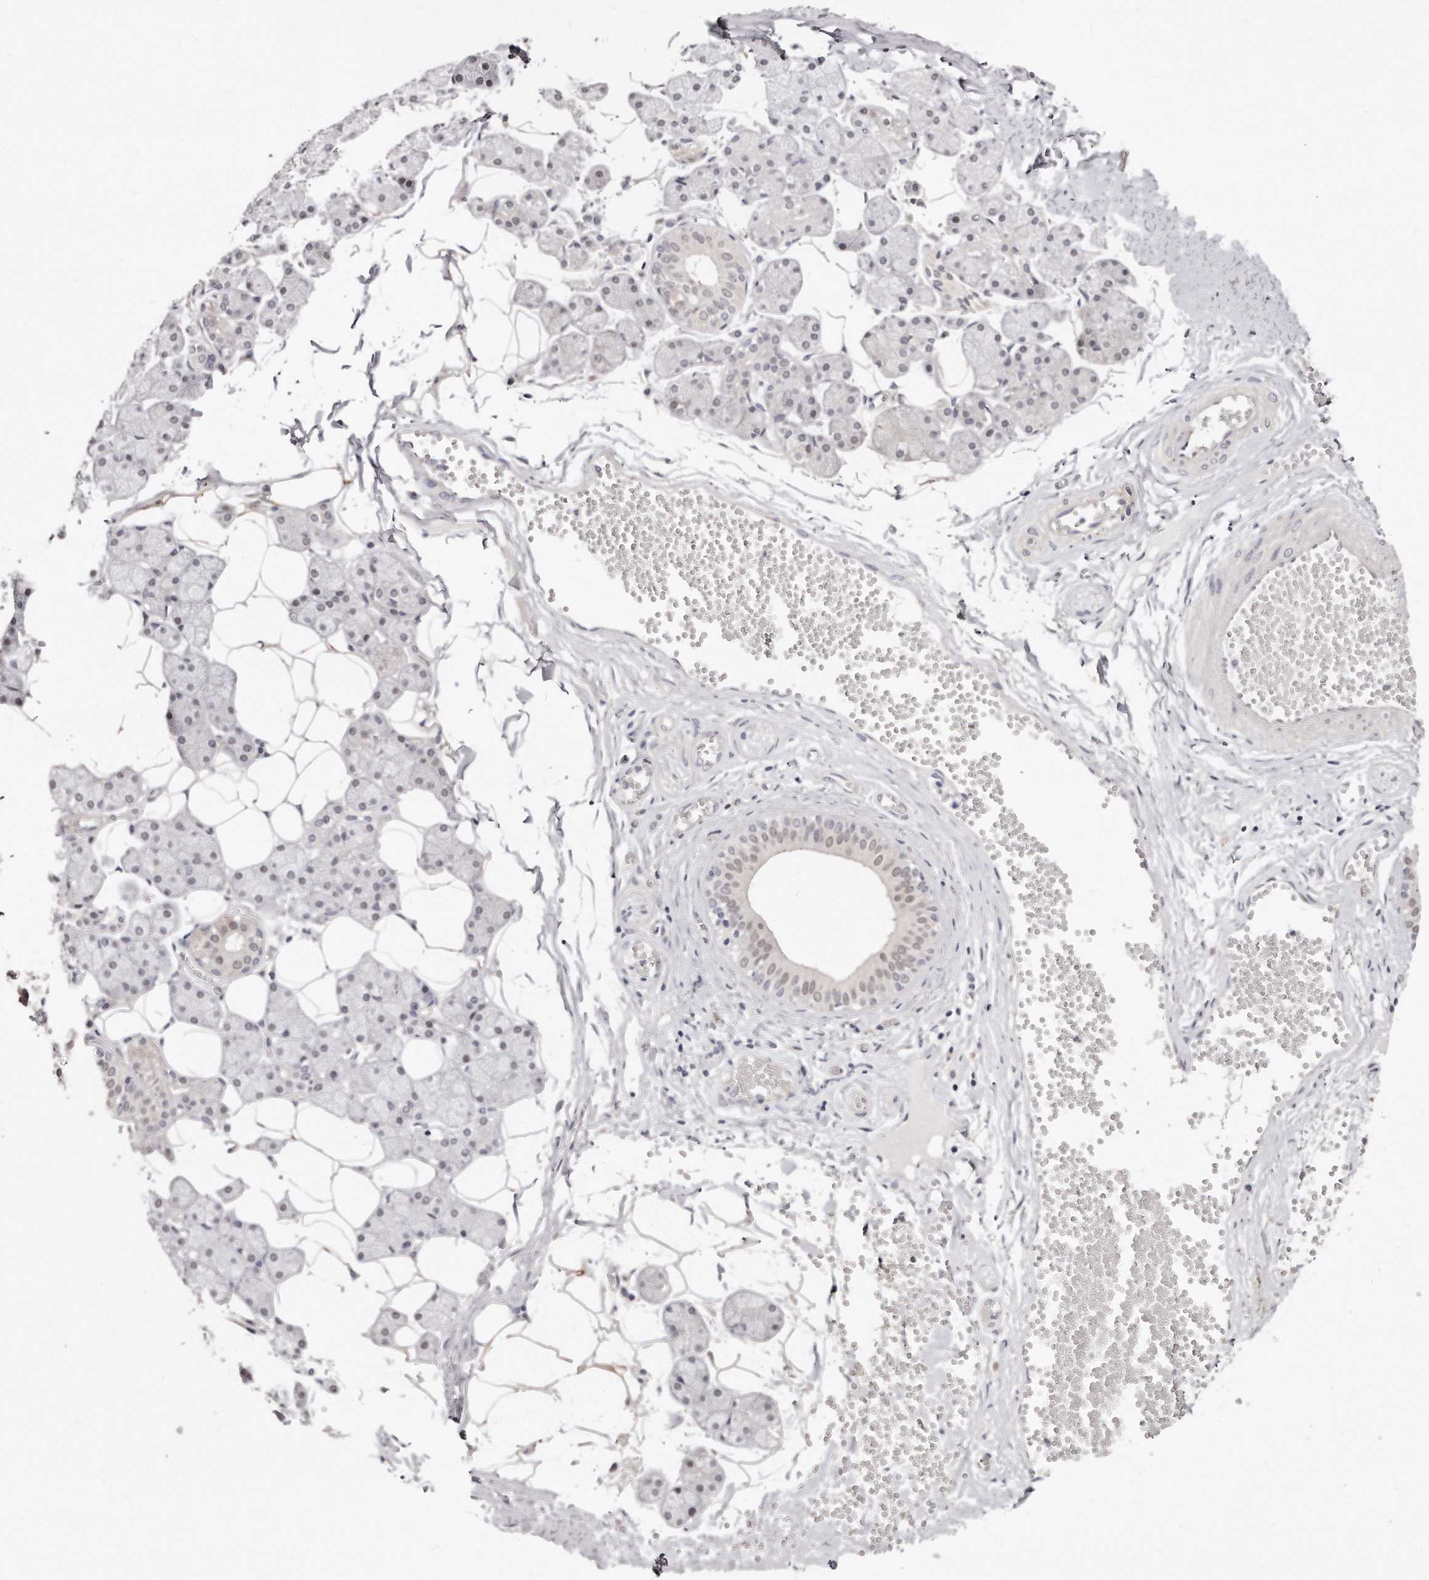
{"staining": {"intensity": "weak", "quantity": "<25%", "location": "cytoplasmic/membranous"}, "tissue": "salivary gland", "cell_type": "Glandular cells", "image_type": "normal", "snomed": [{"axis": "morphology", "description": "Normal tissue, NOS"}, {"axis": "topography", "description": "Salivary gland"}], "caption": "A micrograph of human salivary gland is negative for staining in glandular cells.", "gene": "CASZ1", "patient": {"sex": "female", "age": 33}}